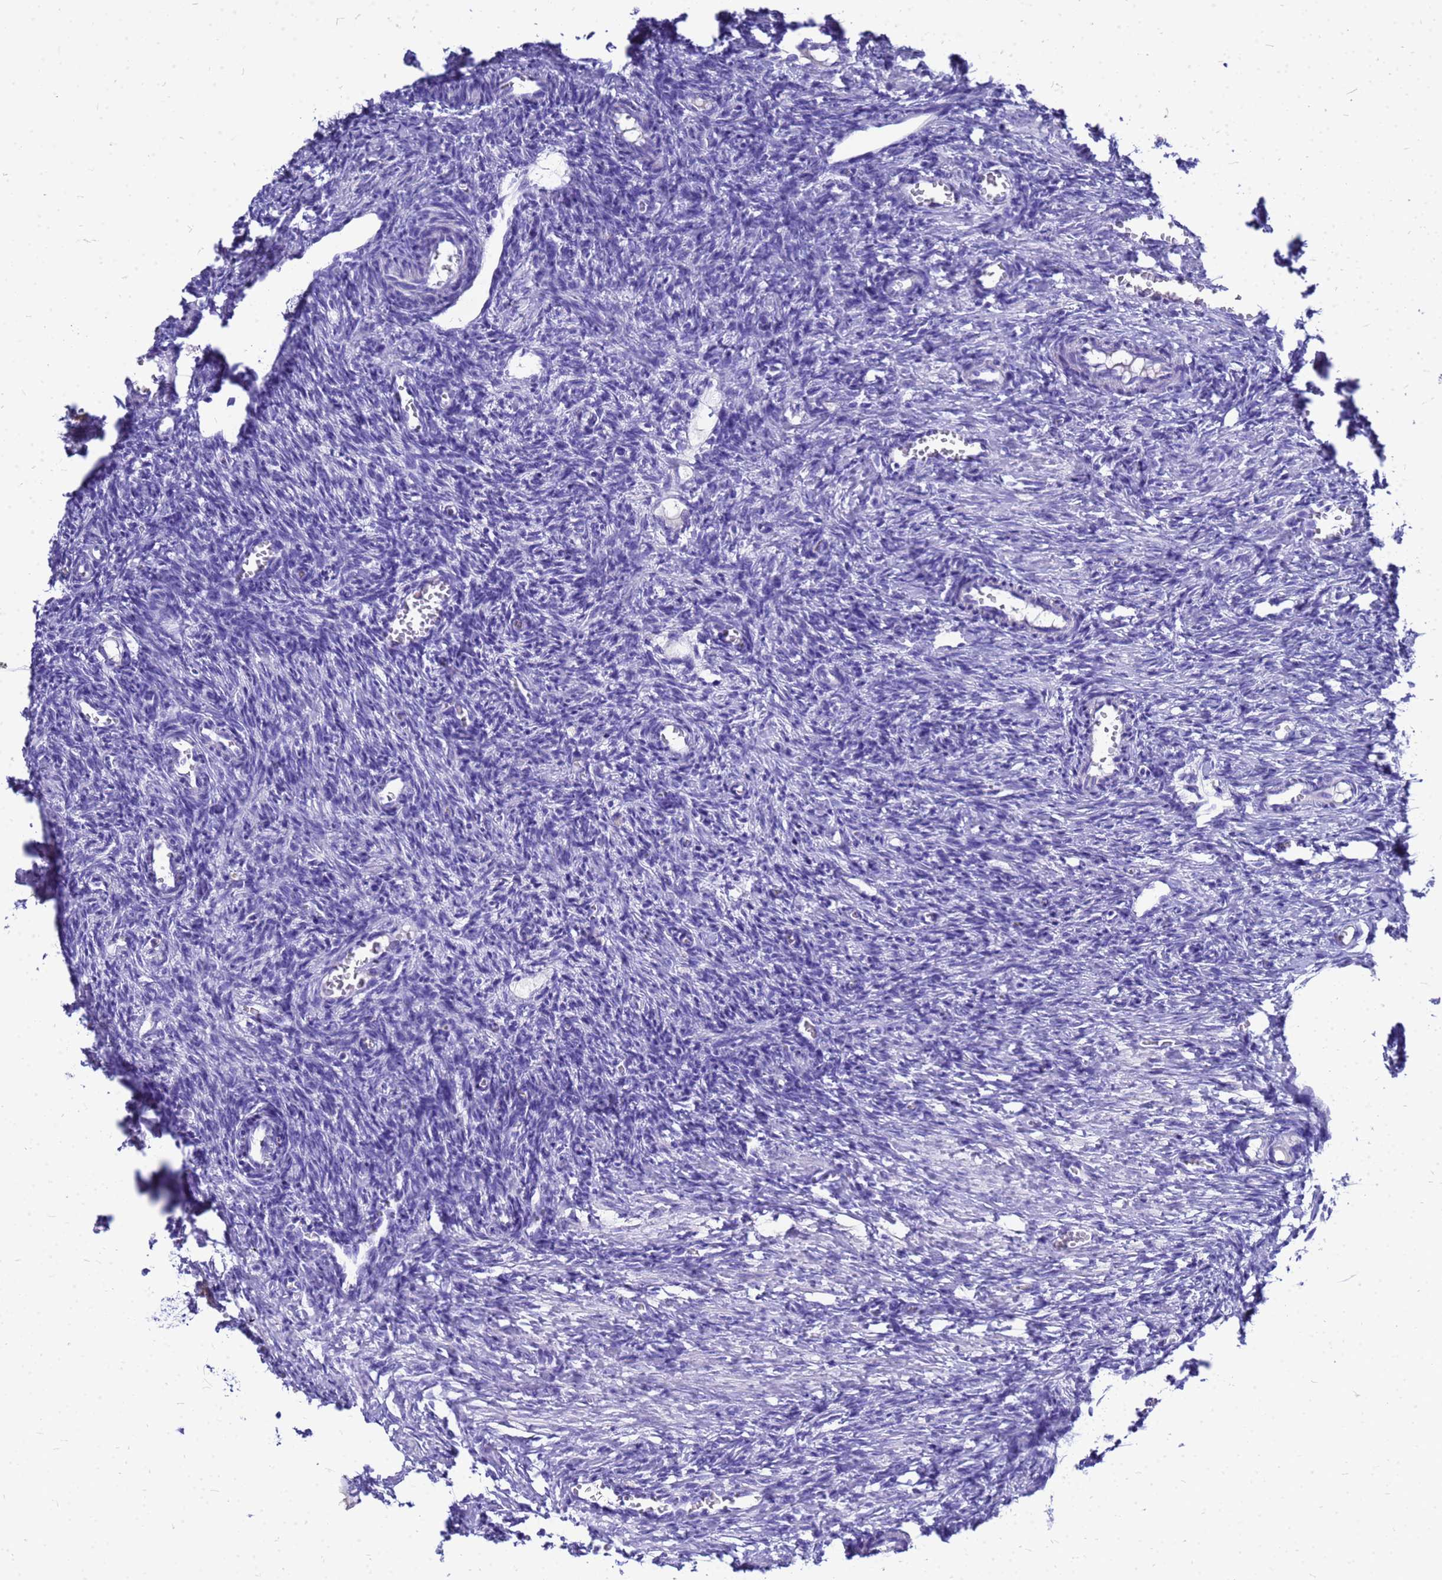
{"staining": {"intensity": "negative", "quantity": "none", "location": "none"}, "tissue": "ovary", "cell_type": "Ovarian stroma cells", "image_type": "normal", "snomed": [{"axis": "morphology", "description": "Normal tissue, NOS"}, {"axis": "topography", "description": "Ovary"}], "caption": "This is an IHC image of benign ovary. There is no staining in ovarian stroma cells.", "gene": "OR52E2", "patient": {"sex": "female", "age": 27}}